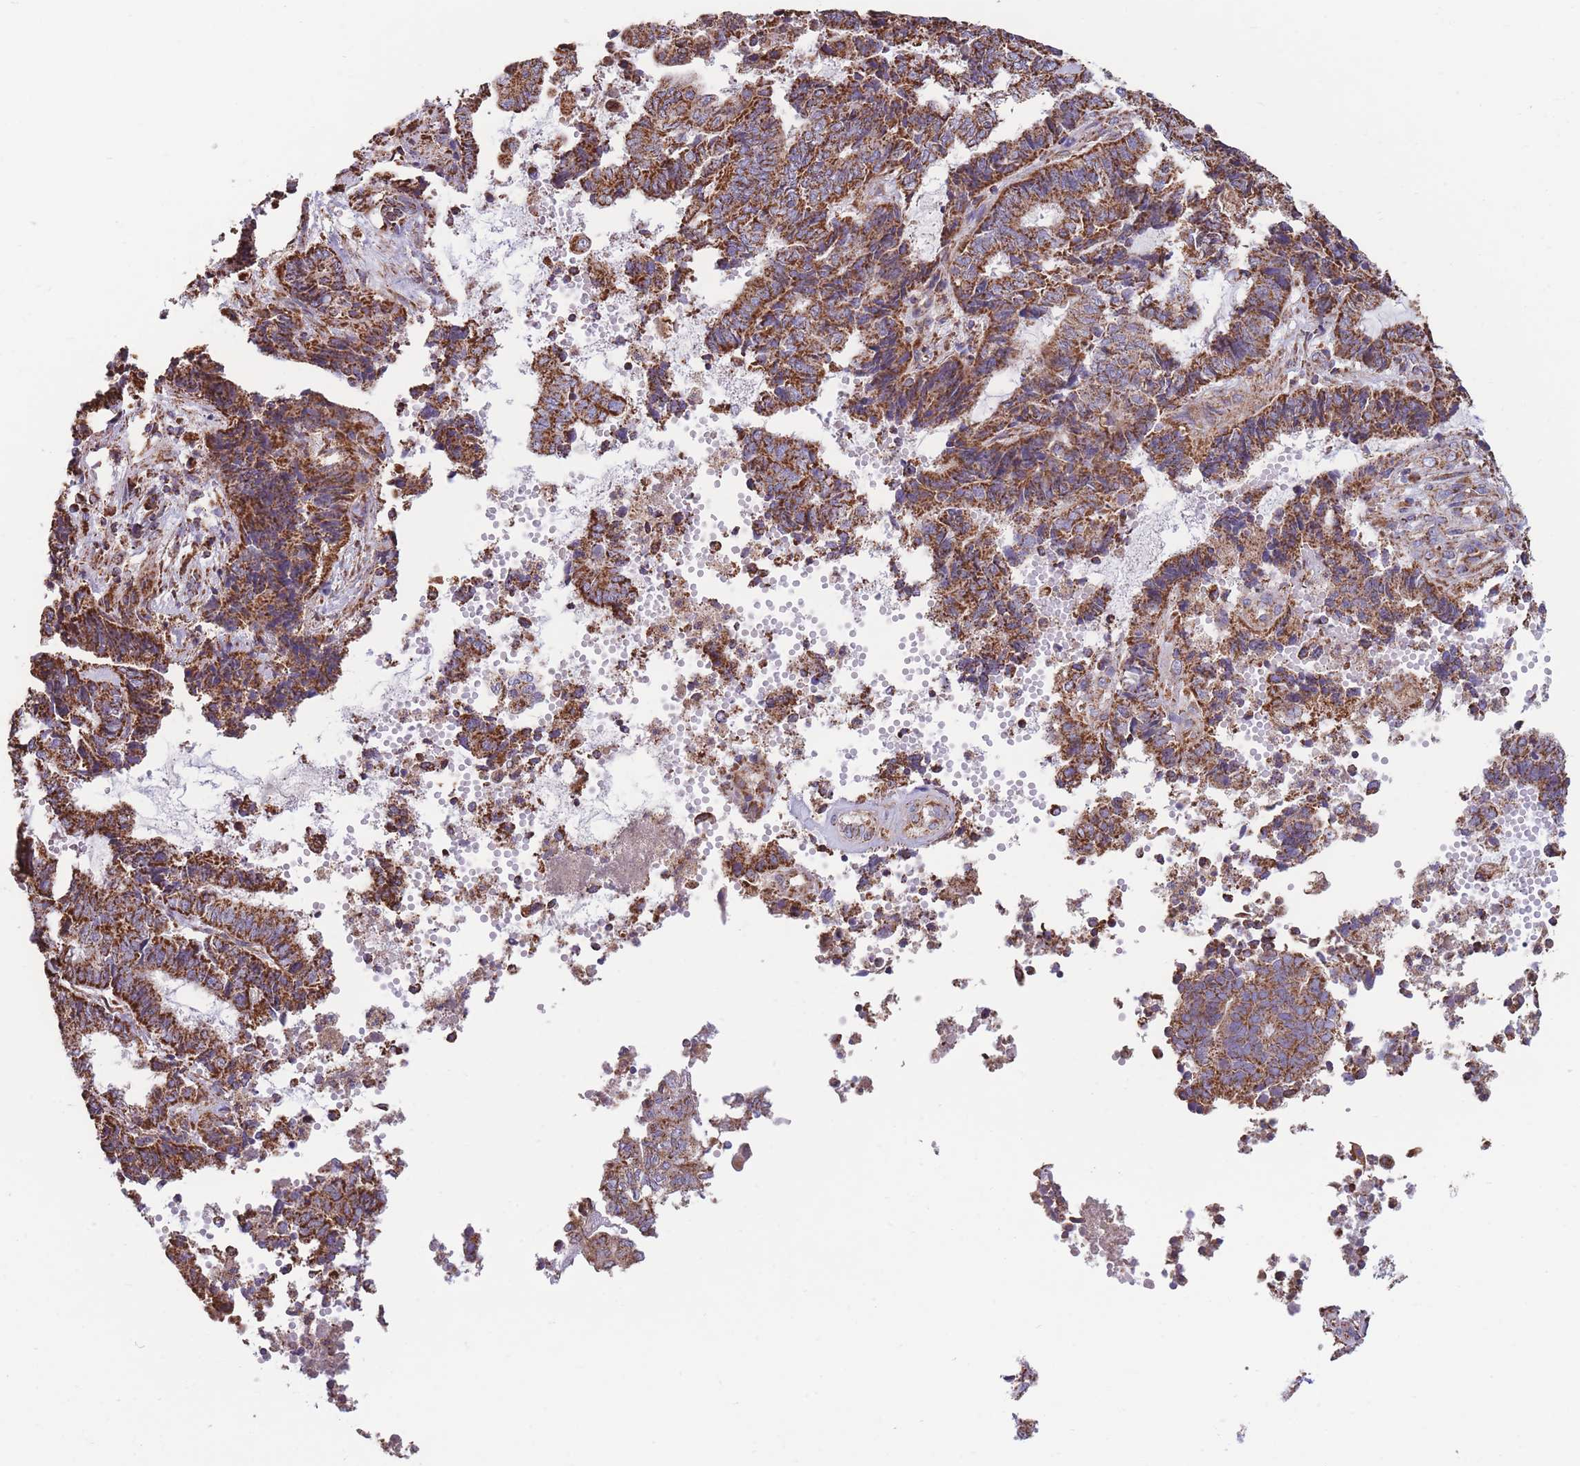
{"staining": {"intensity": "strong", "quantity": ">75%", "location": "cytoplasmic/membranous"}, "tissue": "endometrial cancer", "cell_type": "Tumor cells", "image_type": "cancer", "snomed": [{"axis": "morphology", "description": "Adenocarcinoma, NOS"}, {"axis": "topography", "description": "Uterus"}, {"axis": "topography", "description": "Endometrium"}], "caption": "The image reveals immunohistochemical staining of adenocarcinoma (endometrial). There is strong cytoplasmic/membranous positivity is seen in about >75% of tumor cells. (DAB (3,3'-diaminobenzidine) IHC with brightfield microscopy, high magnification).", "gene": "FKBP8", "patient": {"sex": "female", "age": 70}}